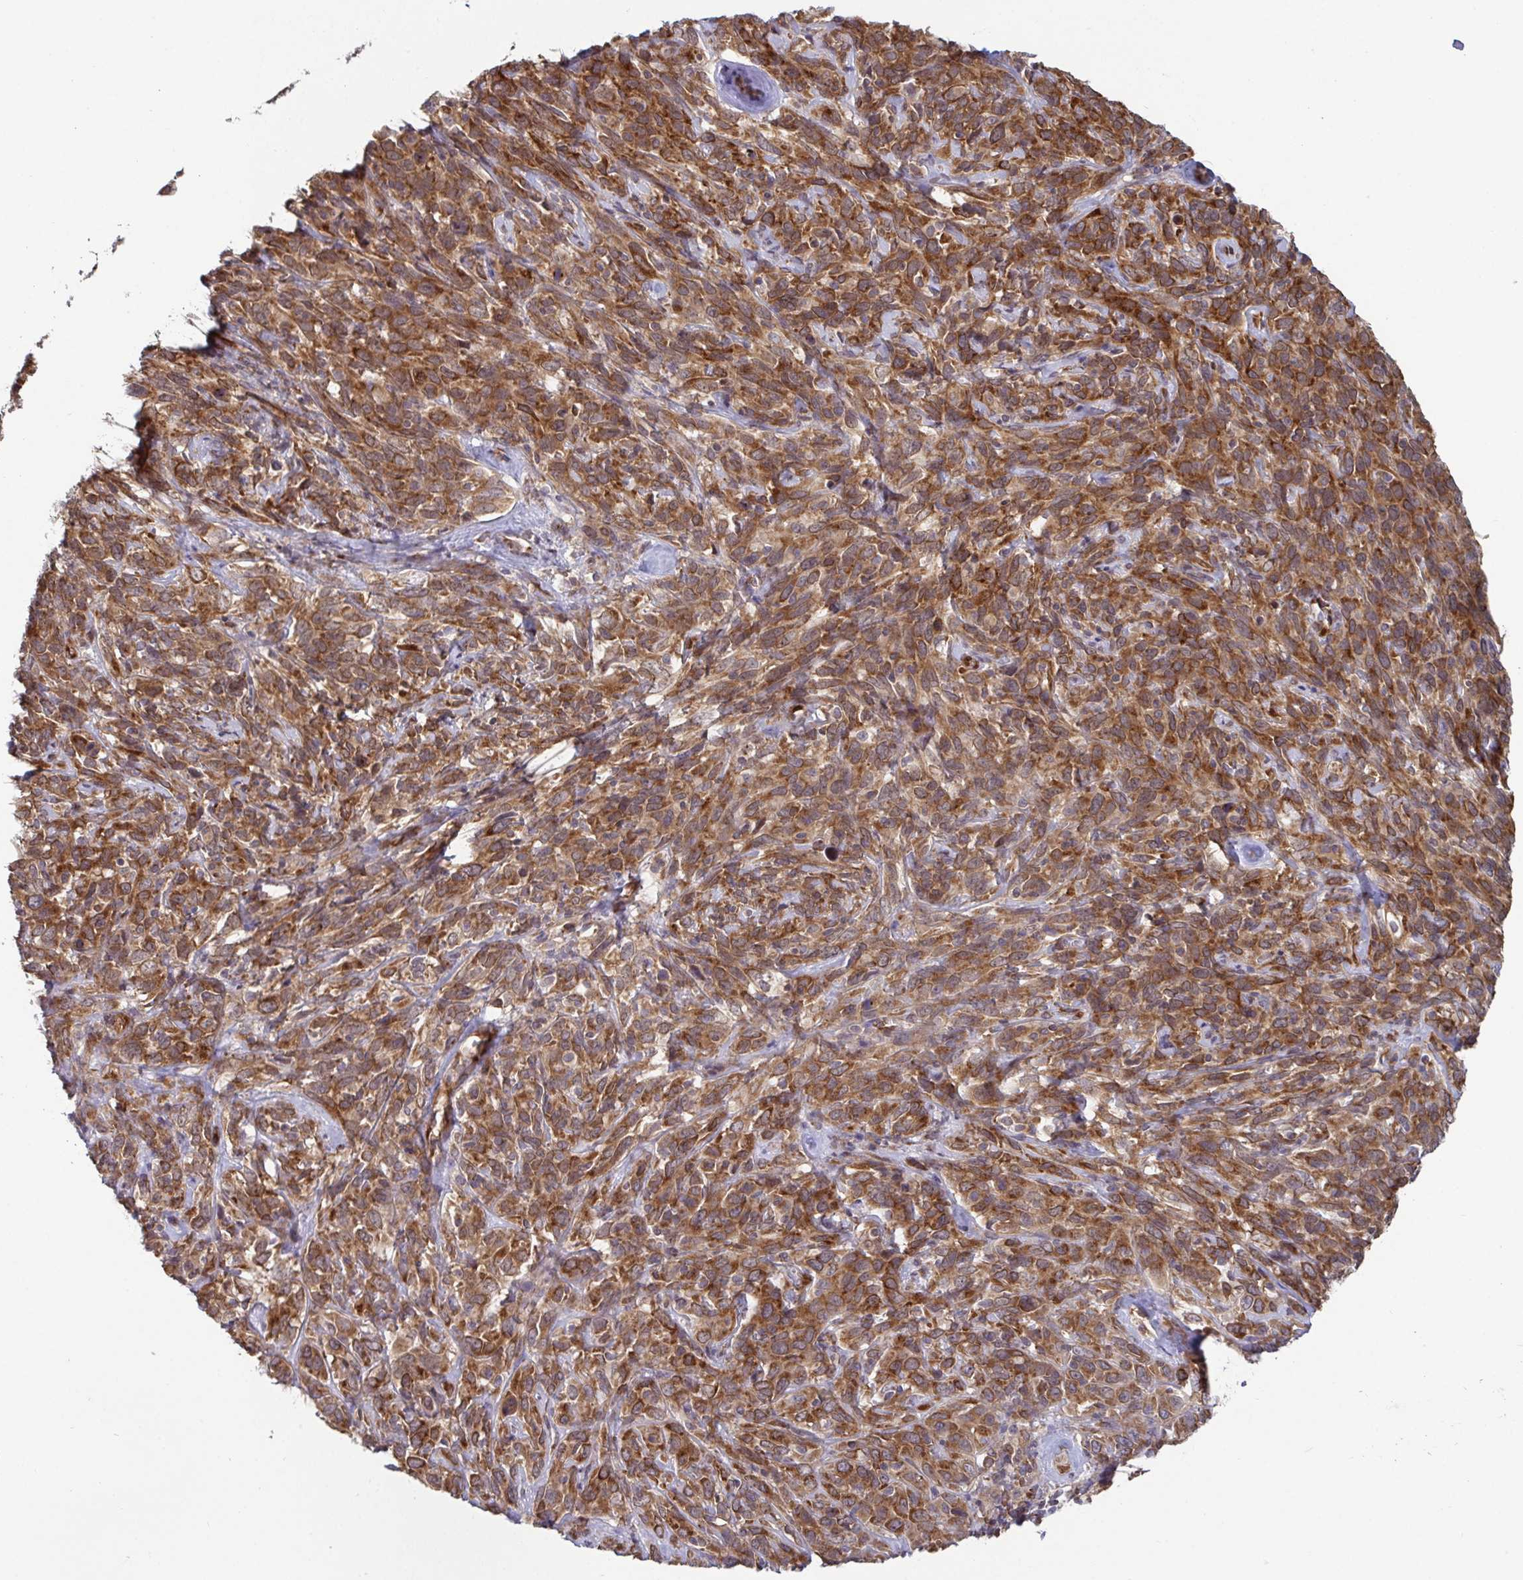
{"staining": {"intensity": "moderate", "quantity": ">75%", "location": "cytoplasmic/membranous"}, "tissue": "cervical cancer", "cell_type": "Tumor cells", "image_type": "cancer", "snomed": [{"axis": "morphology", "description": "Normal tissue, NOS"}, {"axis": "morphology", "description": "Squamous cell carcinoma, NOS"}, {"axis": "topography", "description": "Cervix"}], "caption": "Immunohistochemical staining of human cervical cancer (squamous cell carcinoma) exhibits moderate cytoplasmic/membranous protein positivity in about >75% of tumor cells. (Brightfield microscopy of DAB IHC at high magnification).", "gene": "ATP5MJ", "patient": {"sex": "female", "age": 51}}